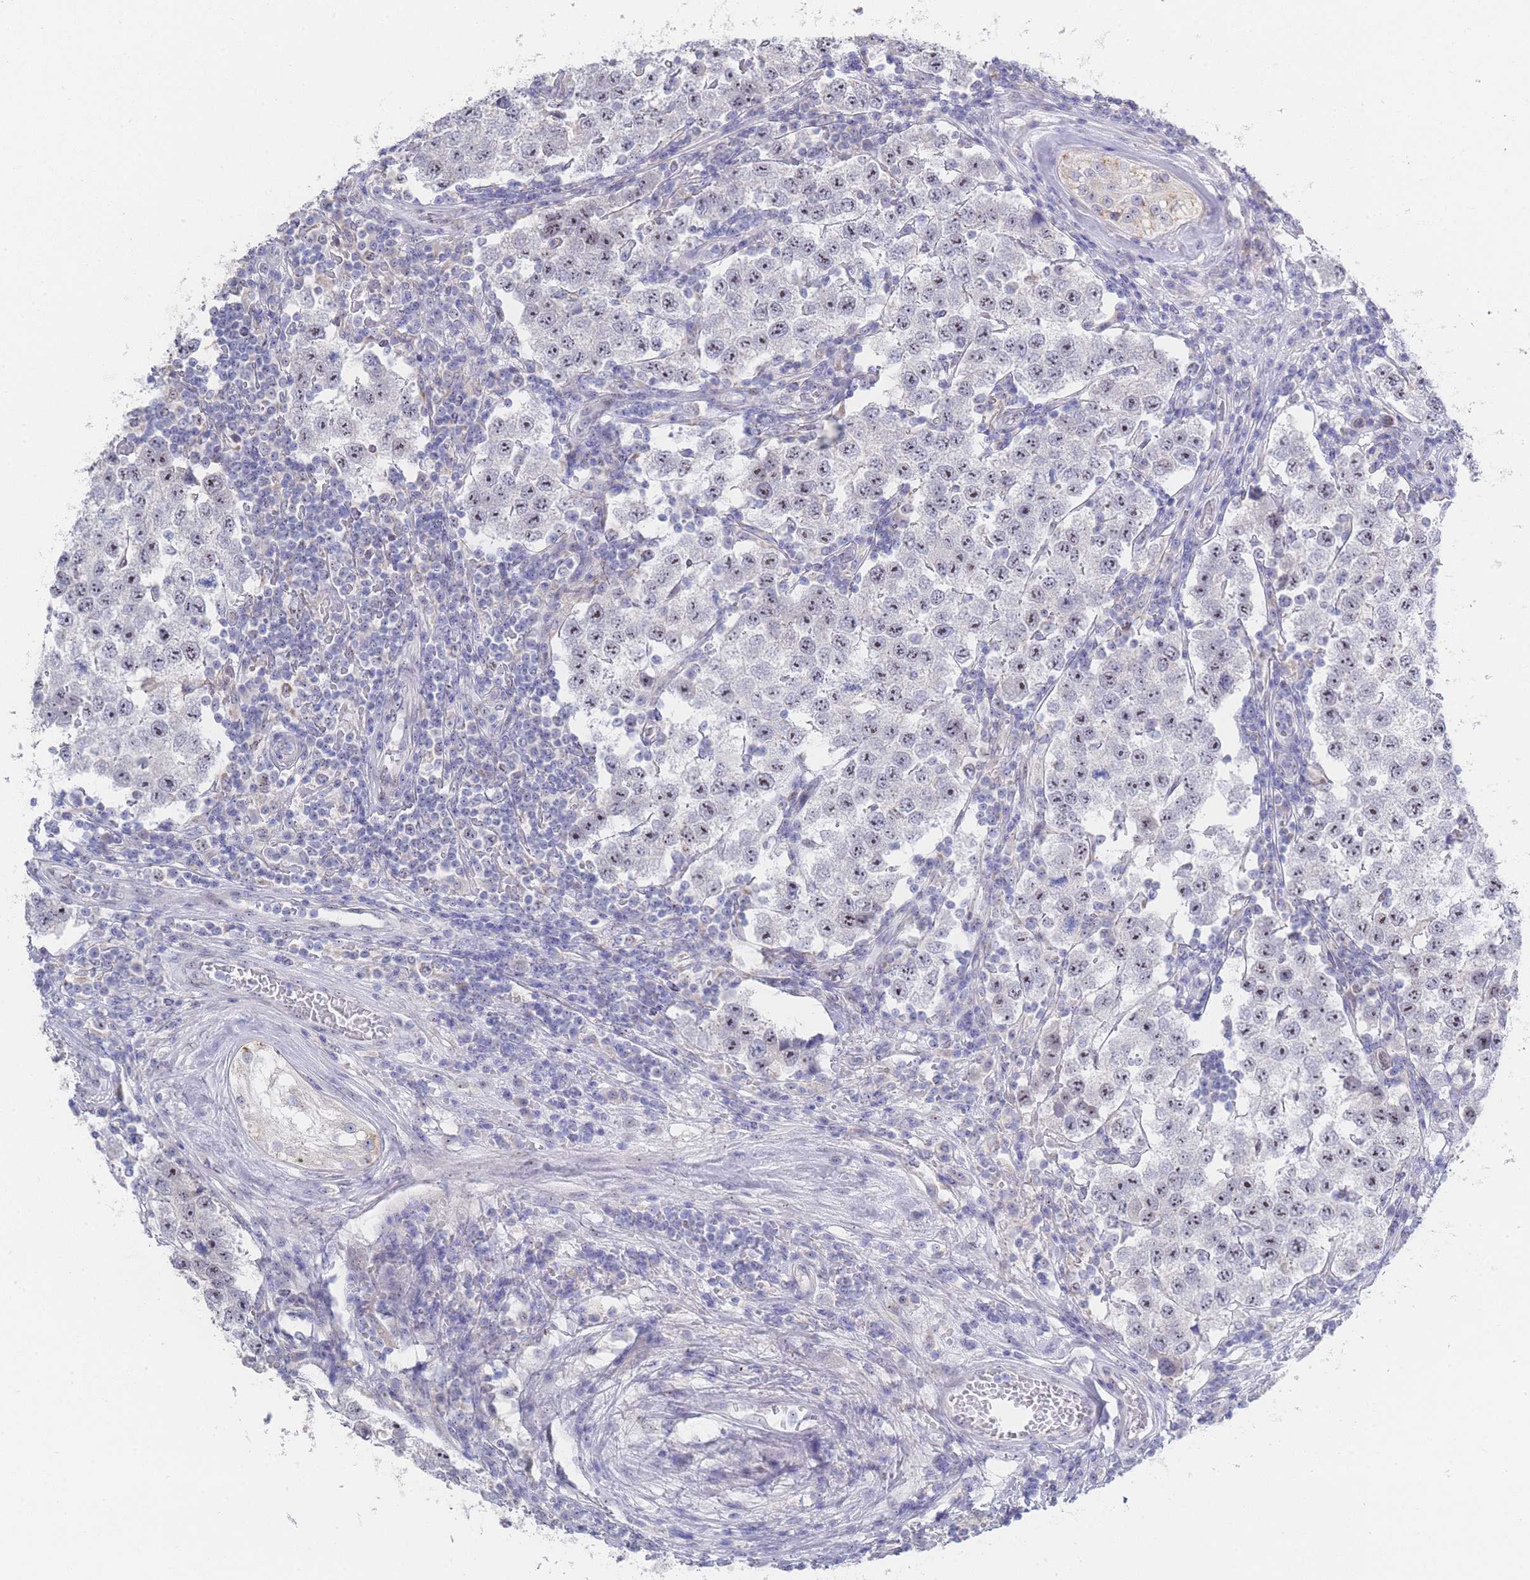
{"staining": {"intensity": "moderate", "quantity": ">75%", "location": "nuclear"}, "tissue": "testis cancer", "cell_type": "Tumor cells", "image_type": "cancer", "snomed": [{"axis": "morphology", "description": "Seminoma, NOS"}, {"axis": "topography", "description": "Testis"}], "caption": "Human testis cancer (seminoma) stained with a protein marker reveals moderate staining in tumor cells.", "gene": "ZNF142", "patient": {"sex": "male", "age": 34}}